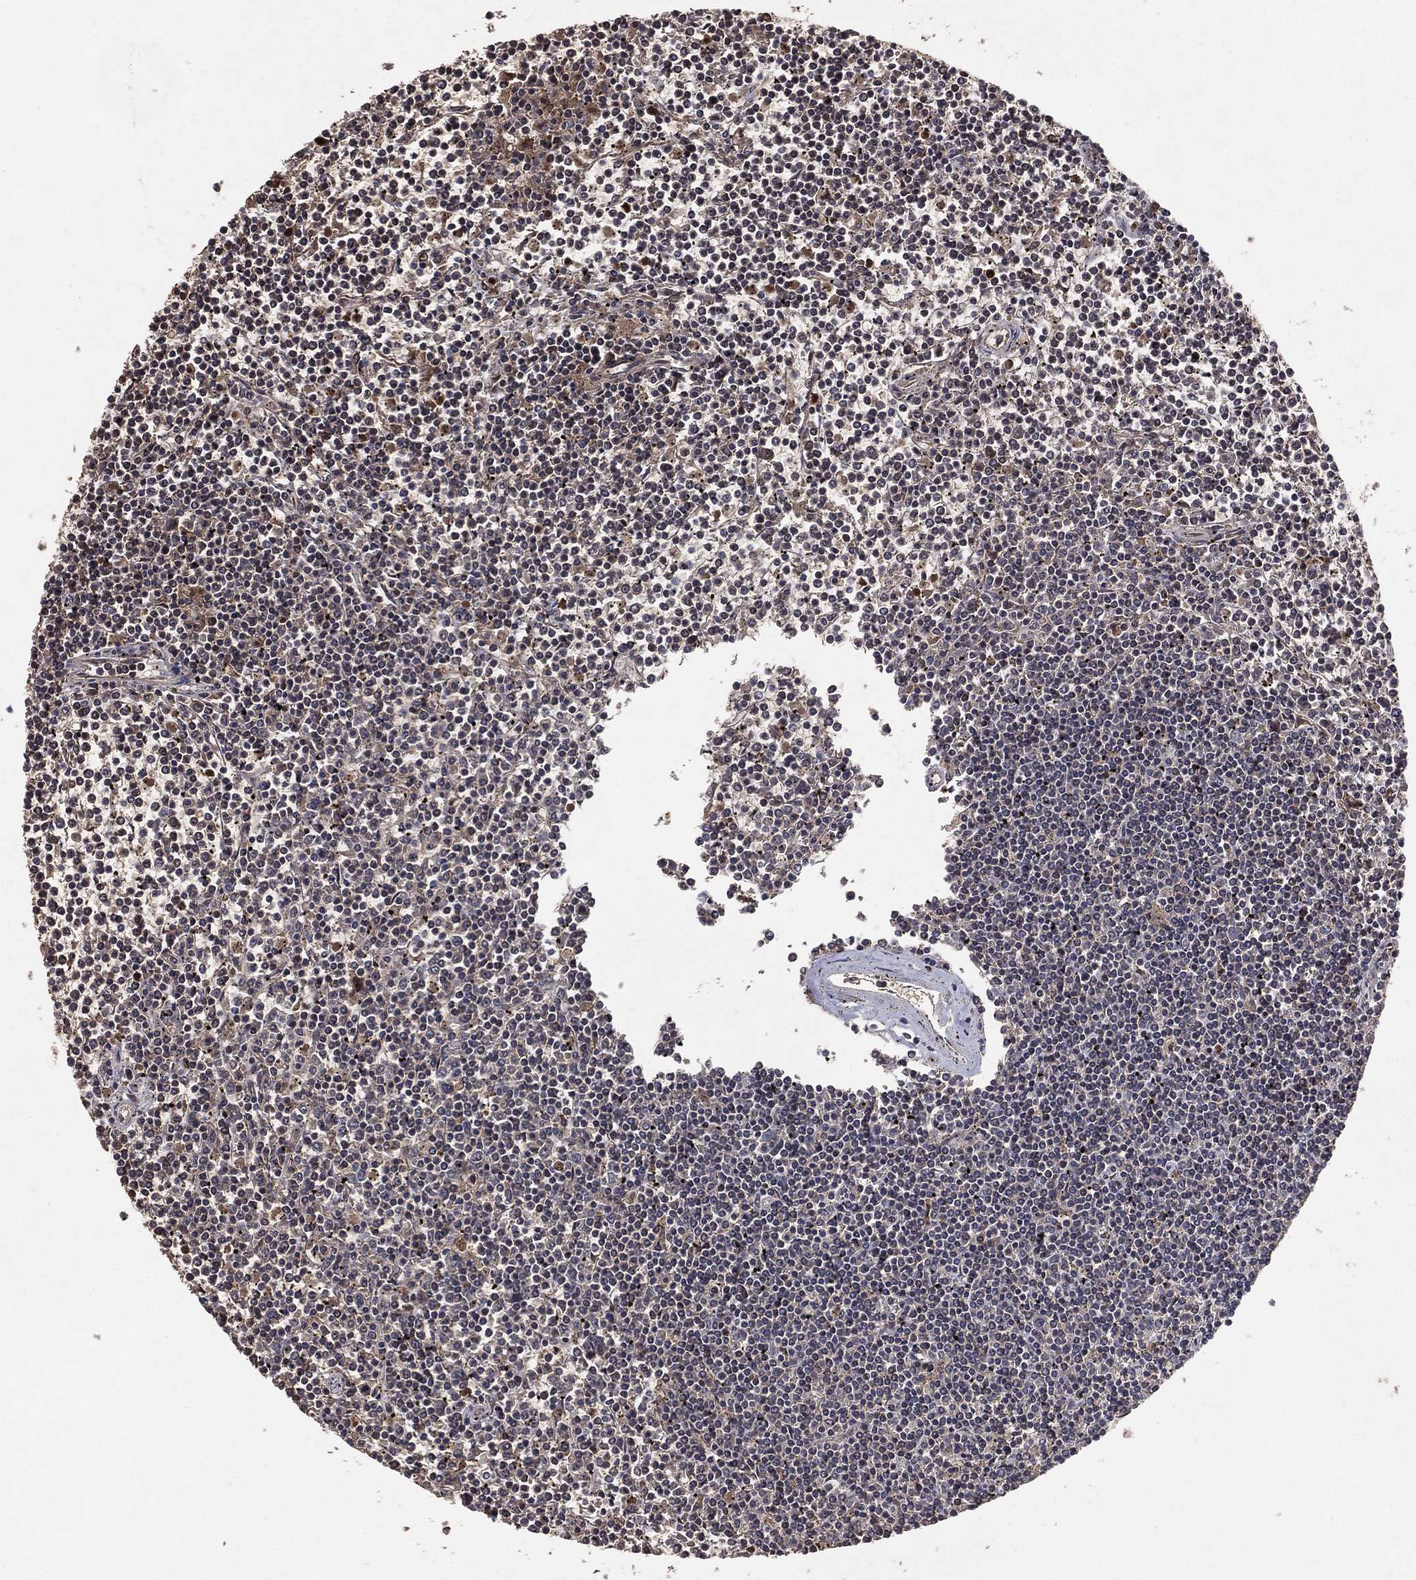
{"staining": {"intensity": "moderate", "quantity": "<25%", "location": "nuclear"}, "tissue": "lymphoma", "cell_type": "Tumor cells", "image_type": "cancer", "snomed": [{"axis": "morphology", "description": "Malignant lymphoma, non-Hodgkin's type, Low grade"}, {"axis": "topography", "description": "Spleen"}], "caption": "Immunohistochemistry (DAB (3,3'-diaminobenzidine)) staining of lymphoma demonstrates moderate nuclear protein expression in approximately <25% of tumor cells. (Brightfield microscopy of DAB IHC at high magnification).", "gene": "DNAH7", "patient": {"sex": "female", "age": 19}}